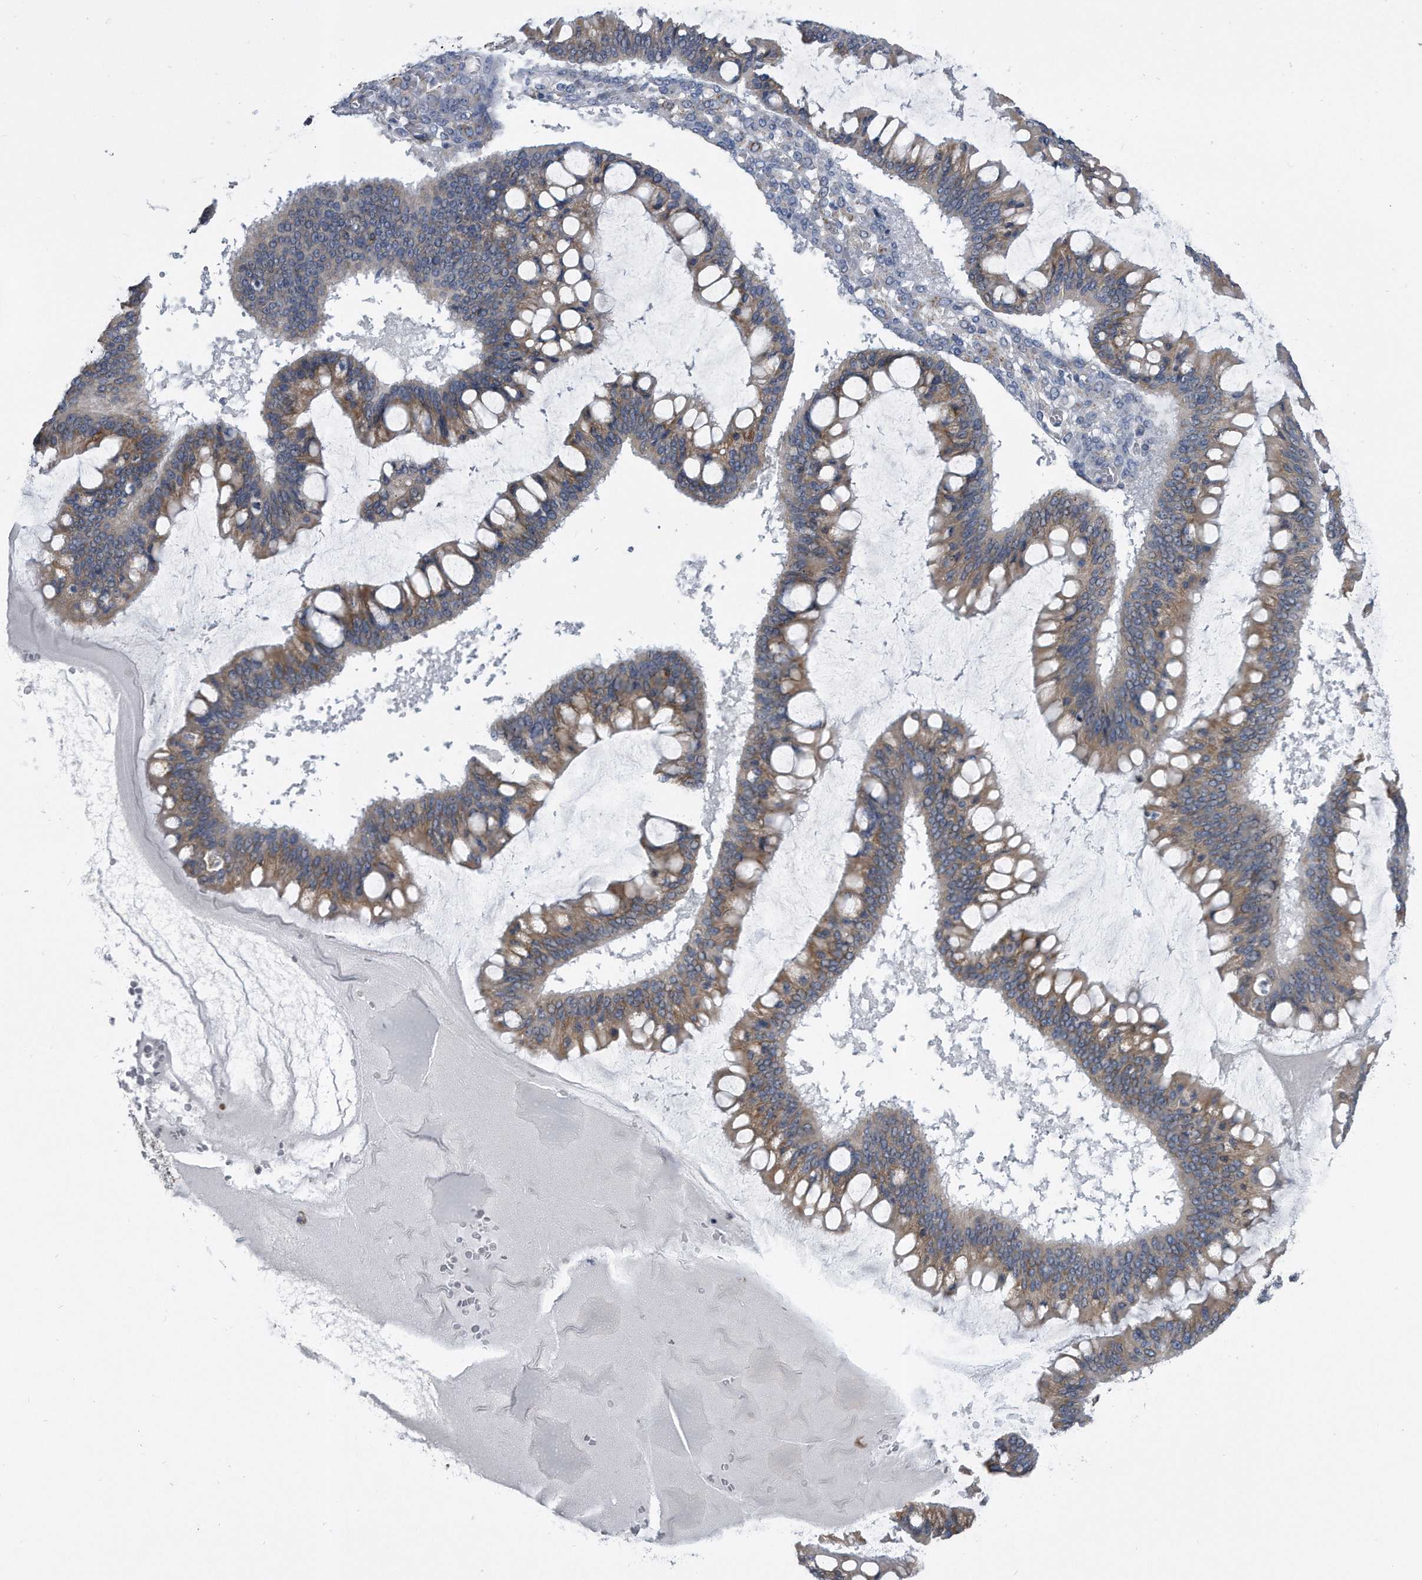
{"staining": {"intensity": "weak", "quantity": ">75%", "location": "cytoplasmic/membranous"}, "tissue": "ovarian cancer", "cell_type": "Tumor cells", "image_type": "cancer", "snomed": [{"axis": "morphology", "description": "Cystadenocarcinoma, mucinous, NOS"}, {"axis": "topography", "description": "Ovary"}], "caption": "Protein staining displays weak cytoplasmic/membranous positivity in approximately >75% of tumor cells in ovarian mucinous cystadenocarcinoma.", "gene": "CCDC47", "patient": {"sex": "female", "age": 73}}